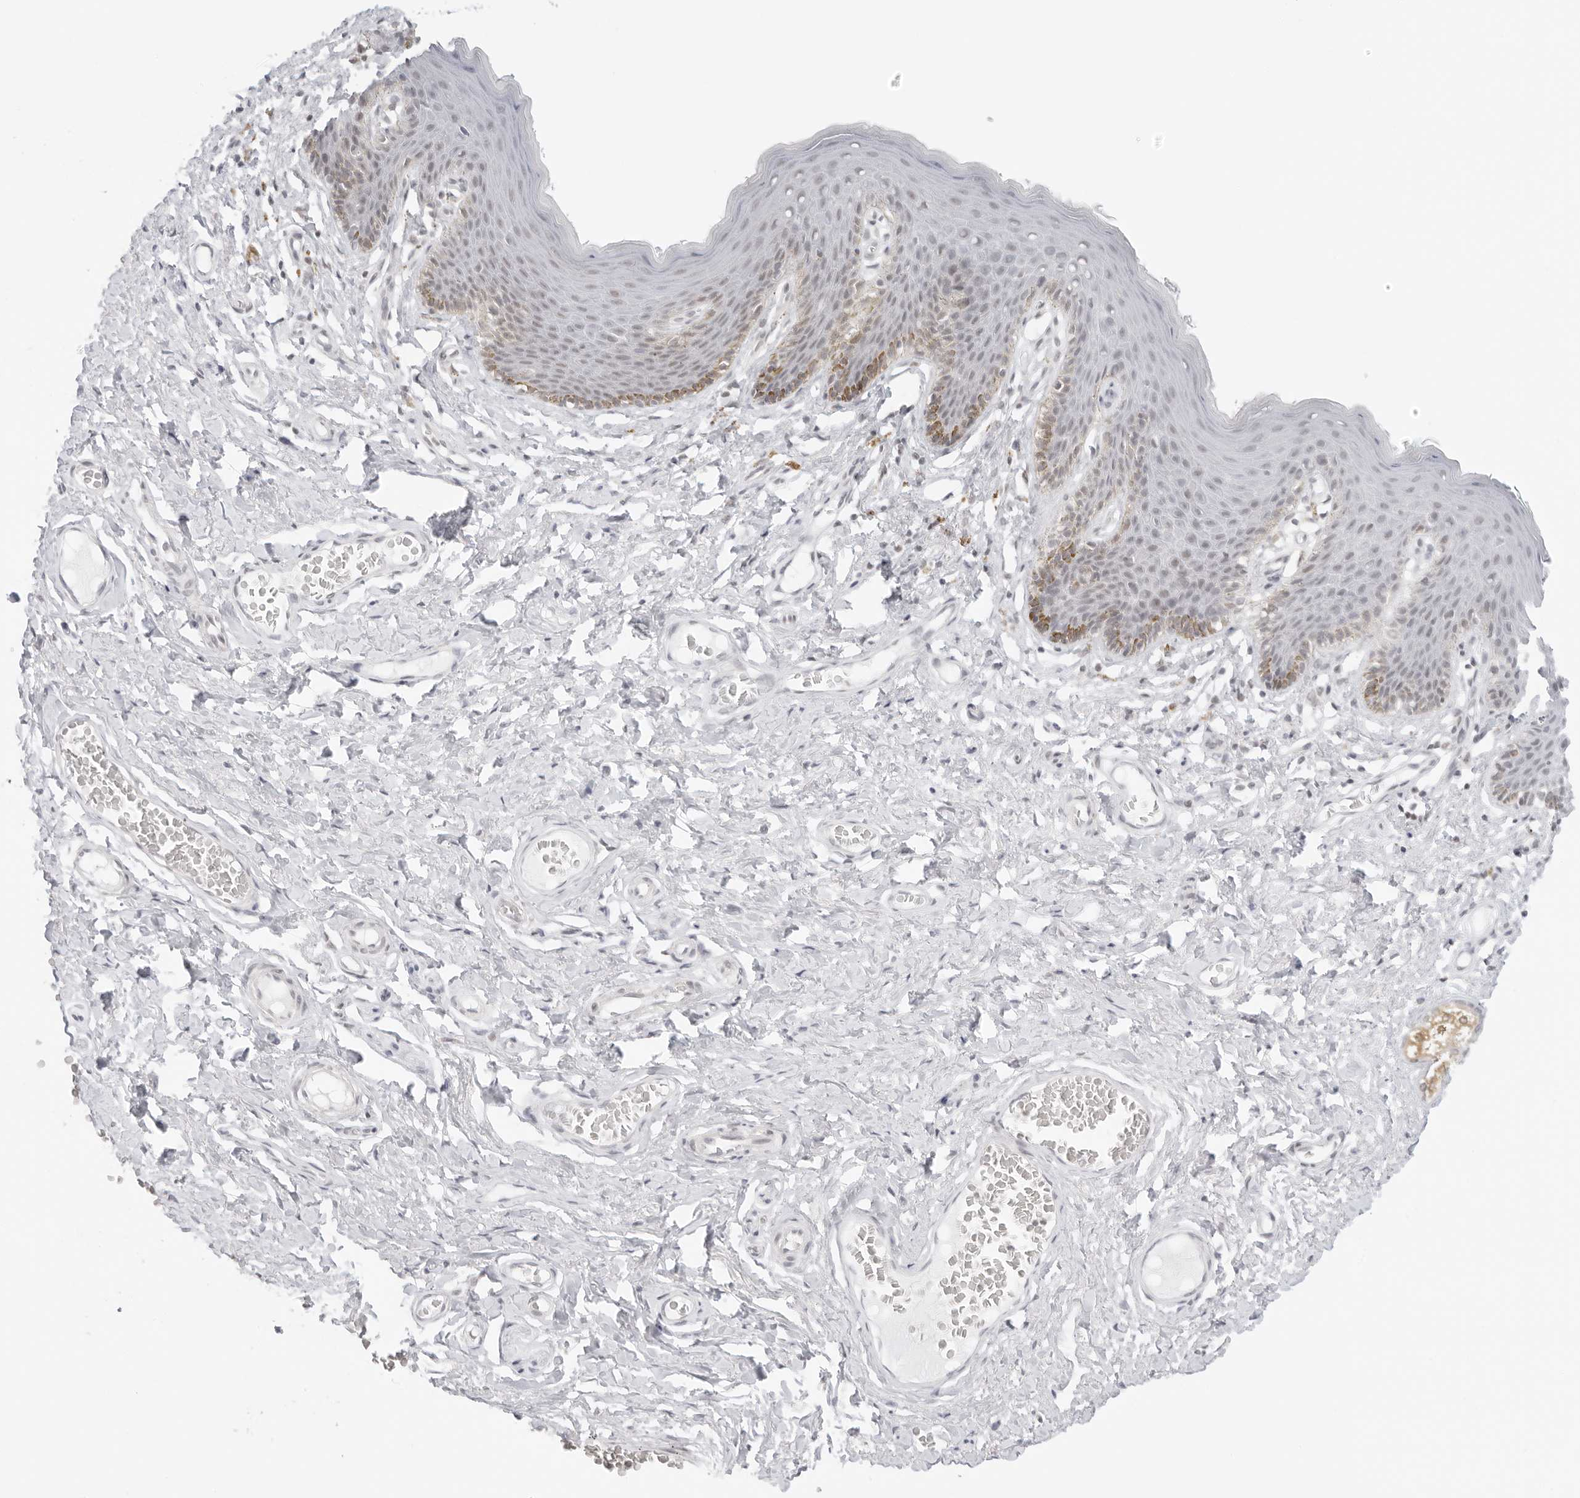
{"staining": {"intensity": "moderate", "quantity": "<25%", "location": "cytoplasmic/membranous"}, "tissue": "skin", "cell_type": "Epidermal cells", "image_type": "normal", "snomed": [{"axis": "morphology", "description": "Normal tissue, NOS"}, {"axis": "topography", "description": "Vulva"}], "caption": "Immunohistochemistry of normal human skin demonstrates low levels of moderate cytoplasmic/membranous staining in approximately <25% of epidermal cells. Ihc stains the protein of interest in brown and the nuclei are stained blue.", "gene": "TCIM", "patient": {"sex": "female", "age": 66}}